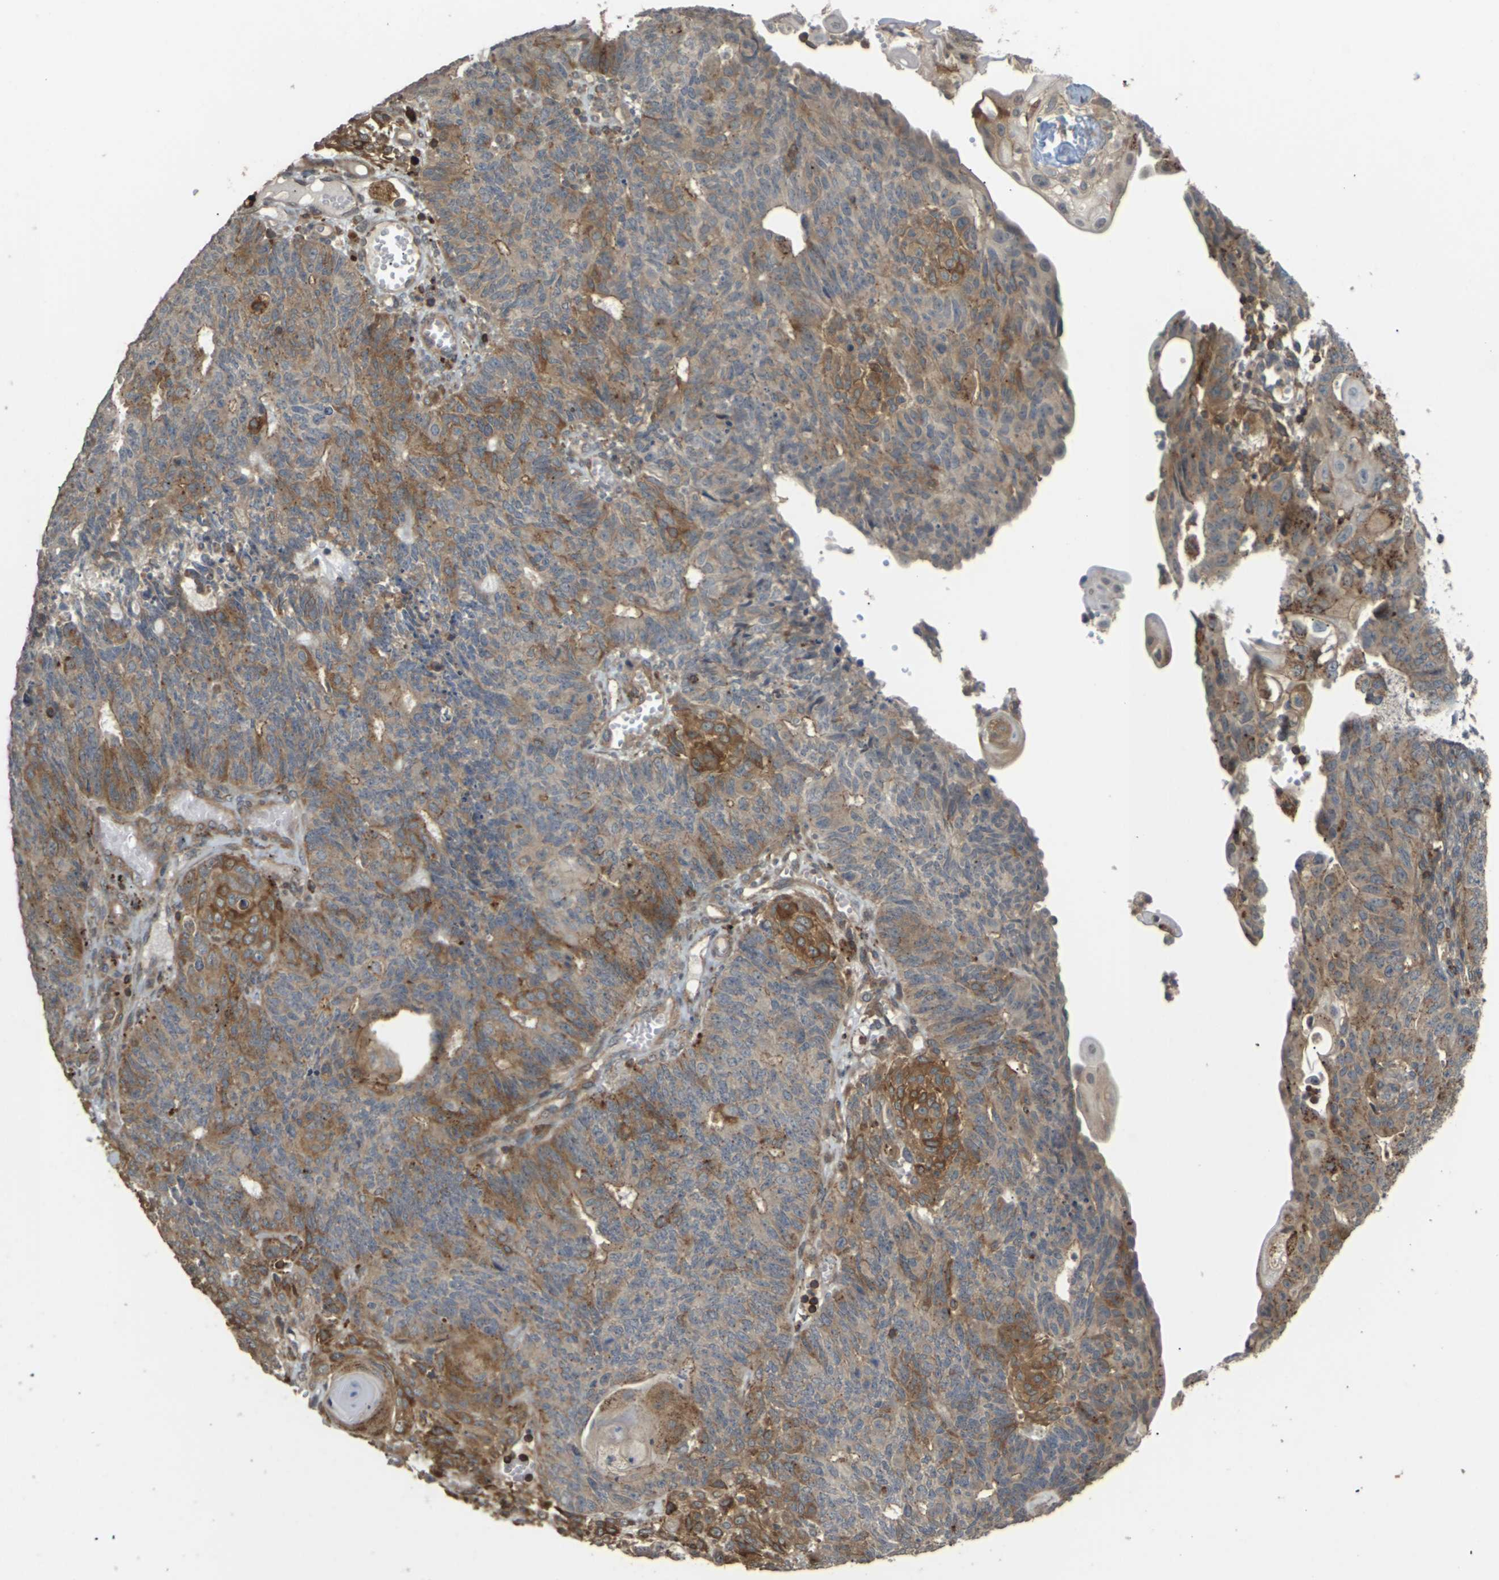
{"staining": {"intensity": "moderate", "quantity": "25%-75%", "location": "cytoplasmic/membranous"}, "tissue": "endometrial cancer", "cell_type": "Tumor cells", "image_type": "cancer", "snomed": [{"axis": "morphology", "description": "Adenocarcinoma, NOS"}, {"axis": "topography", "description": "Endometrium"}], "caption": "Human endometrial cancer stained with a protein marker displays moderate staining in tumor cells.", "gene": "KSR1", "patient": {"sex": "female", "age": 32}}